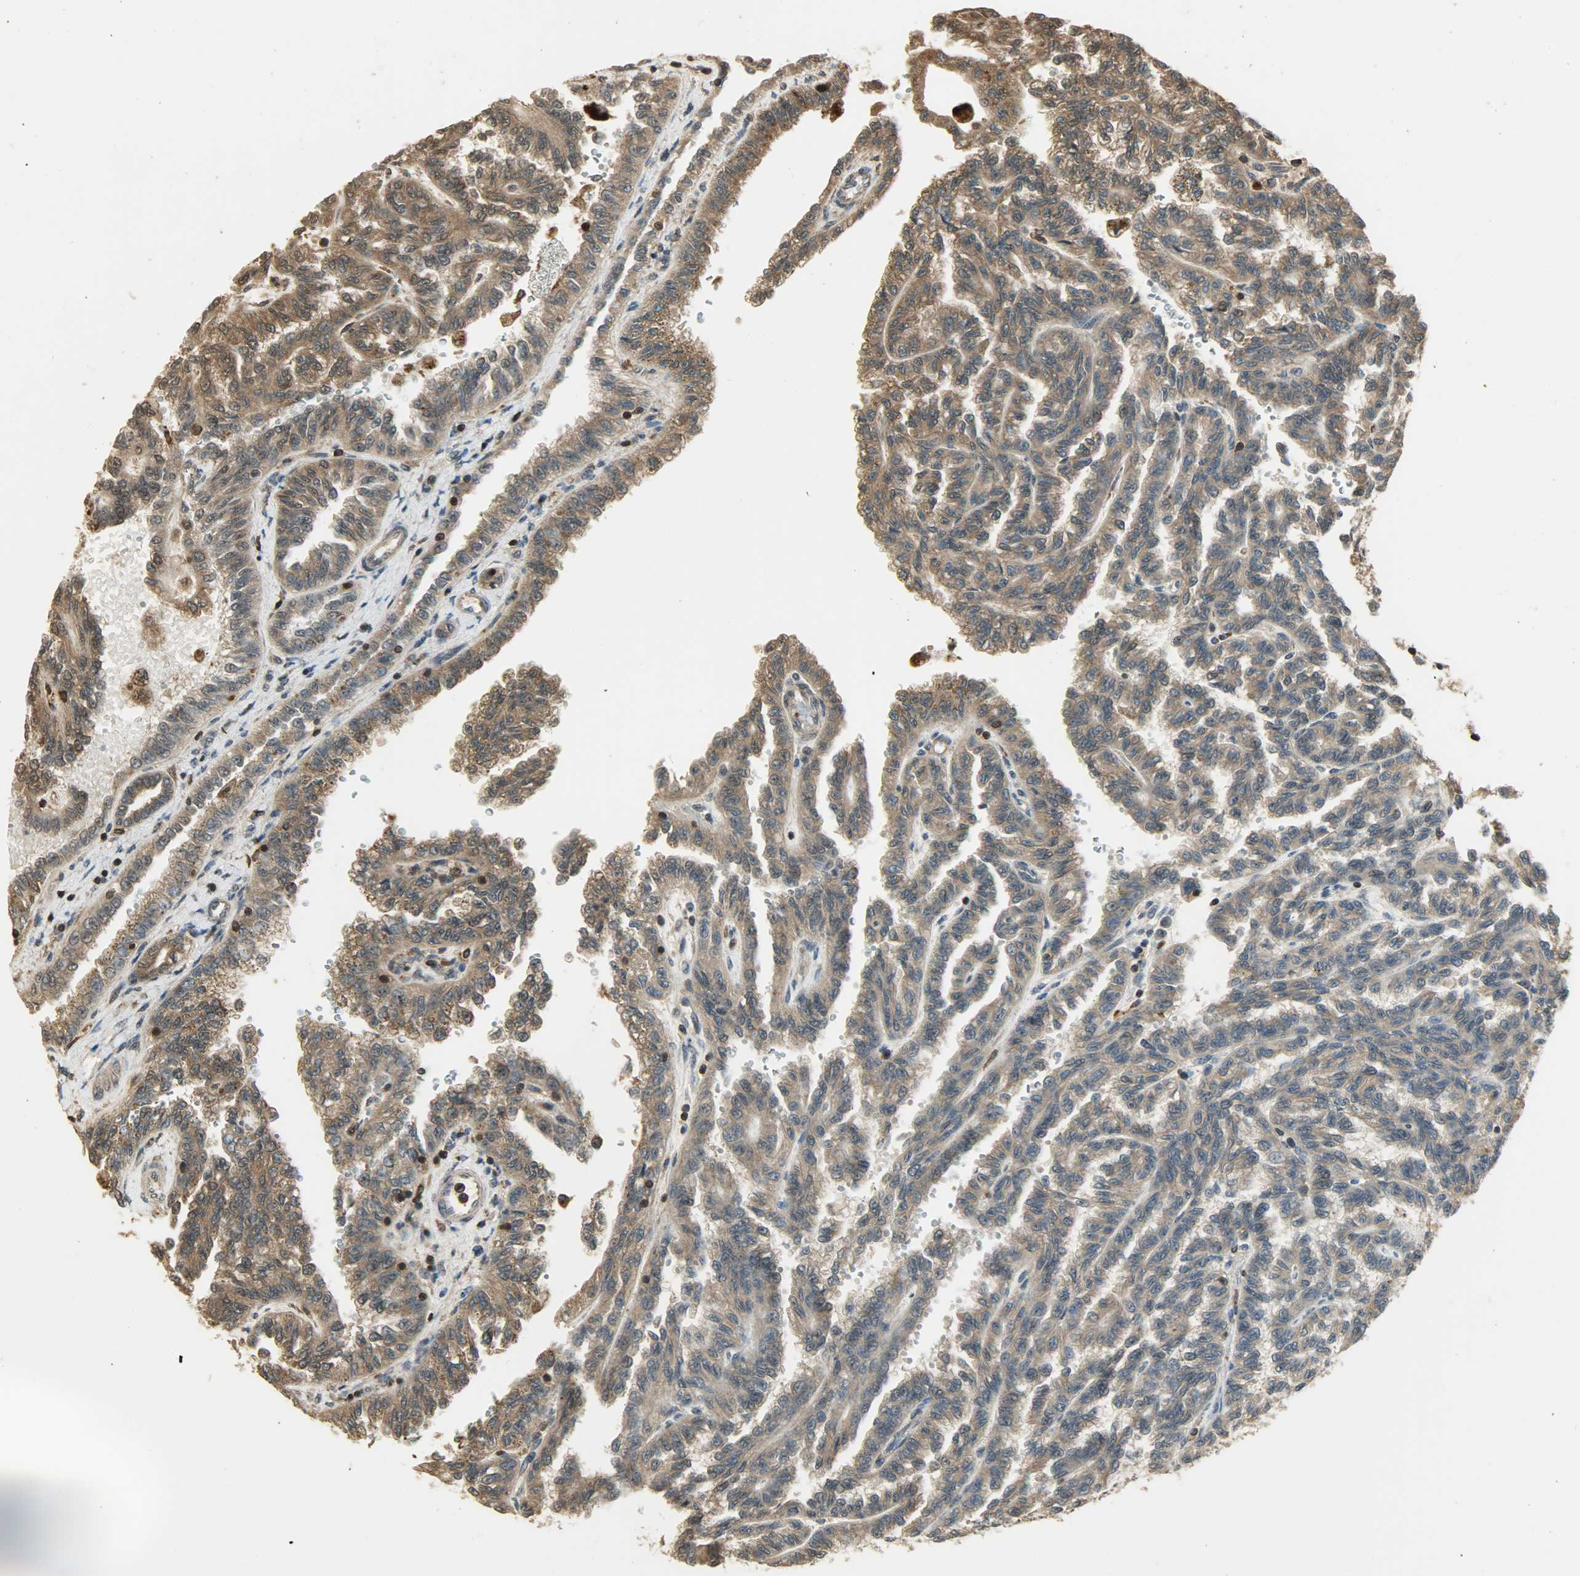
{"staining": {"intensity": "moderate", "quantity": ">75%", "location": "cytoplasmic/membranous,nuclear"}, "tissue": "renal cancer", "cell_type": "Tumor cells", "image_type": "cancer", "snomed": [{"axis": "morphology", "description": "Inflammation, NOS"}, {"axis": "morphology", "description": "Adenocarcinoma, NOS"}, {"axis": "topography", "description": "Kidney"}], "caption": "A brown stain labels moderate cytoplasmic/membranous and nuclear staining of a protein in human renal cancer tumor cells.", "gene": "YWHAZ", "patient": {"sex": "male", "age": 68}}